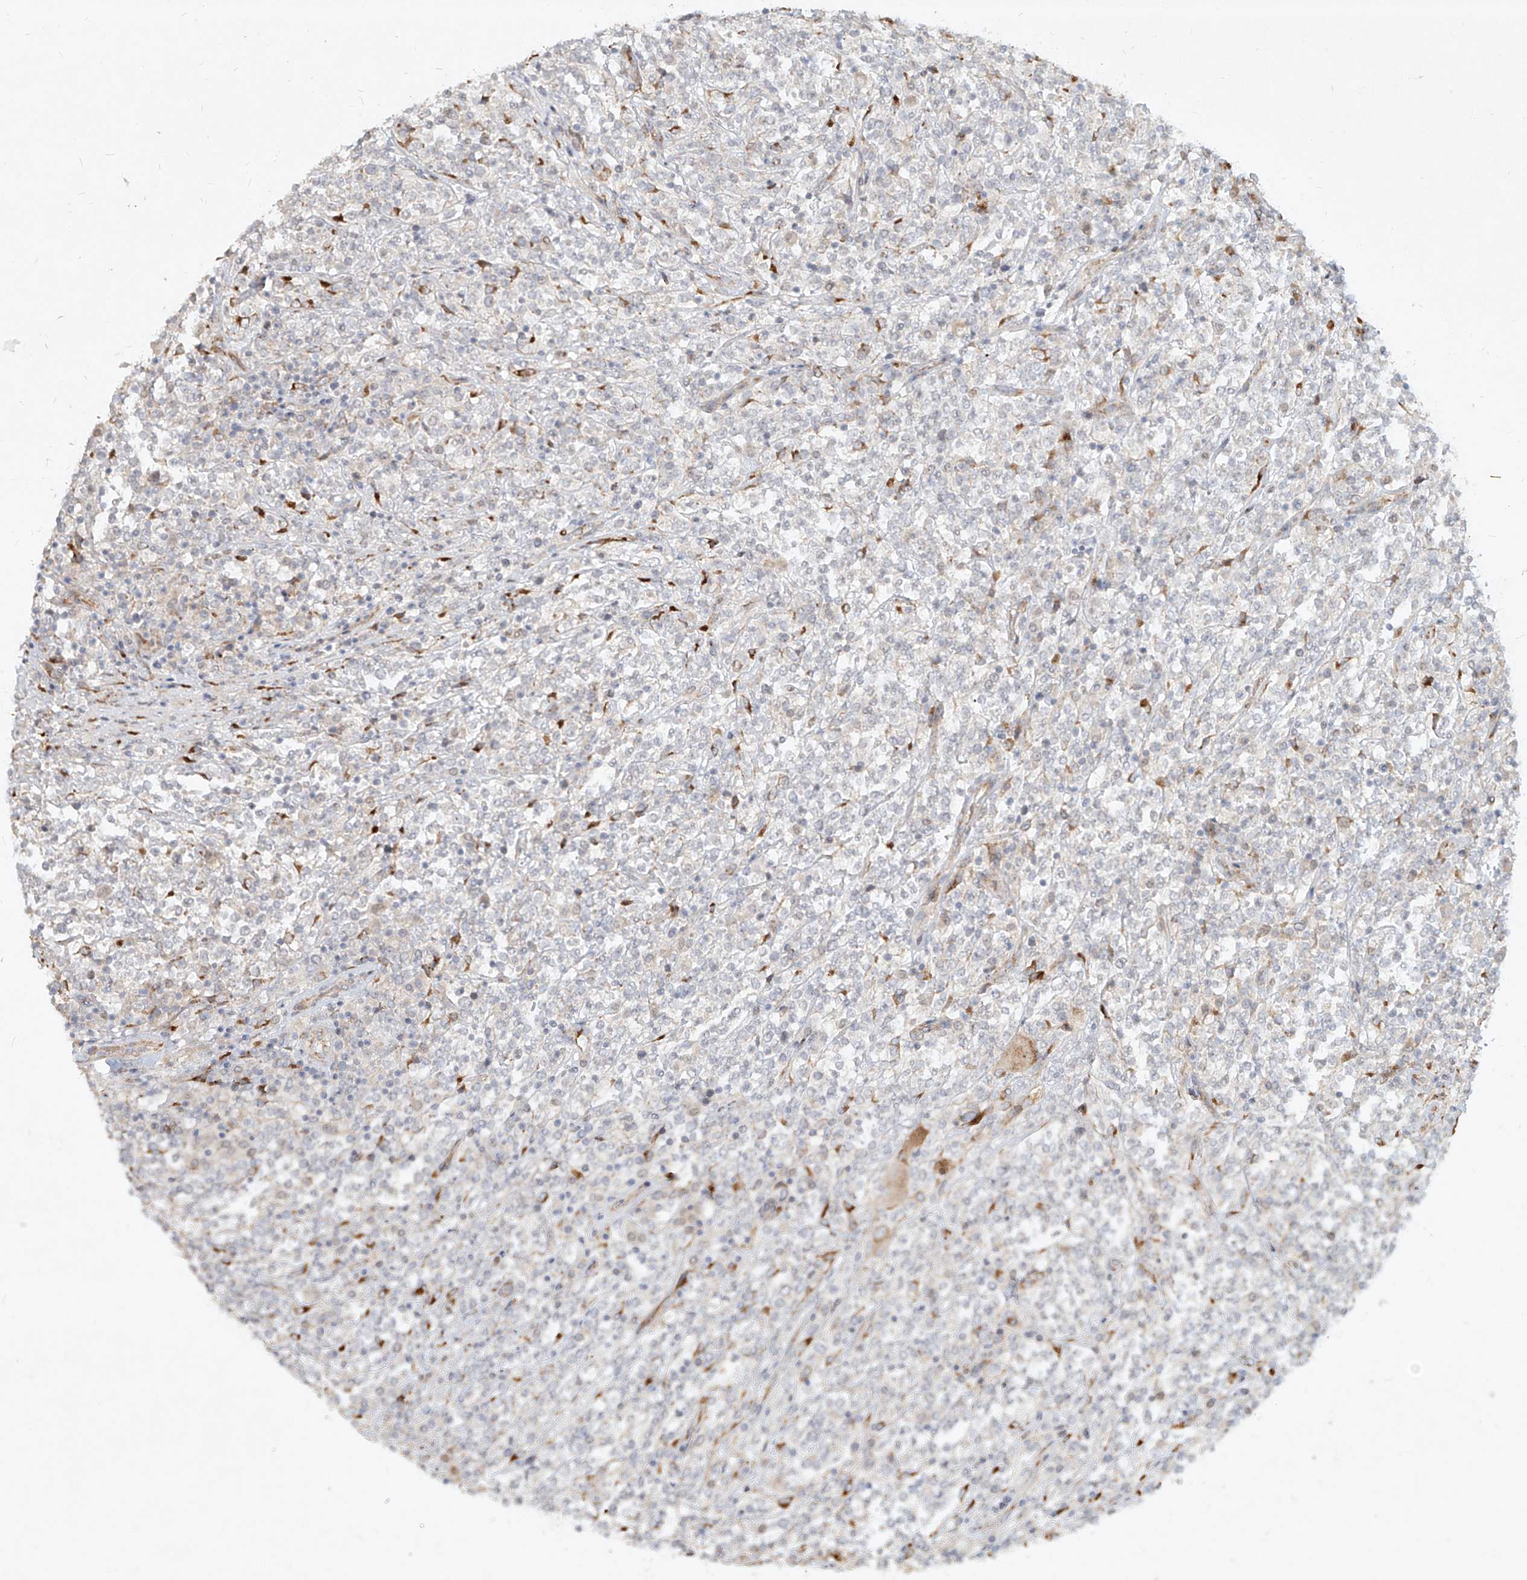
{"staining": {"intensity": "negative", "quantity": "none", "location": "none"}, "tissue": "lymphoma", "cell_type": "Tumor cells", "image_type": "cancer", "snomed": [{"axis": "morphology", "description": "Malignant lymphoma, non-Hodgkin's type, High grade"}, {"axis": "topography", "description": "Soft tissue"}], "caption": "Immunohistochemical staining of lymphoma displays no significant staining in tumor cells.", "gene": "CD209", "patient": {"sex": "male", "age": 18}}